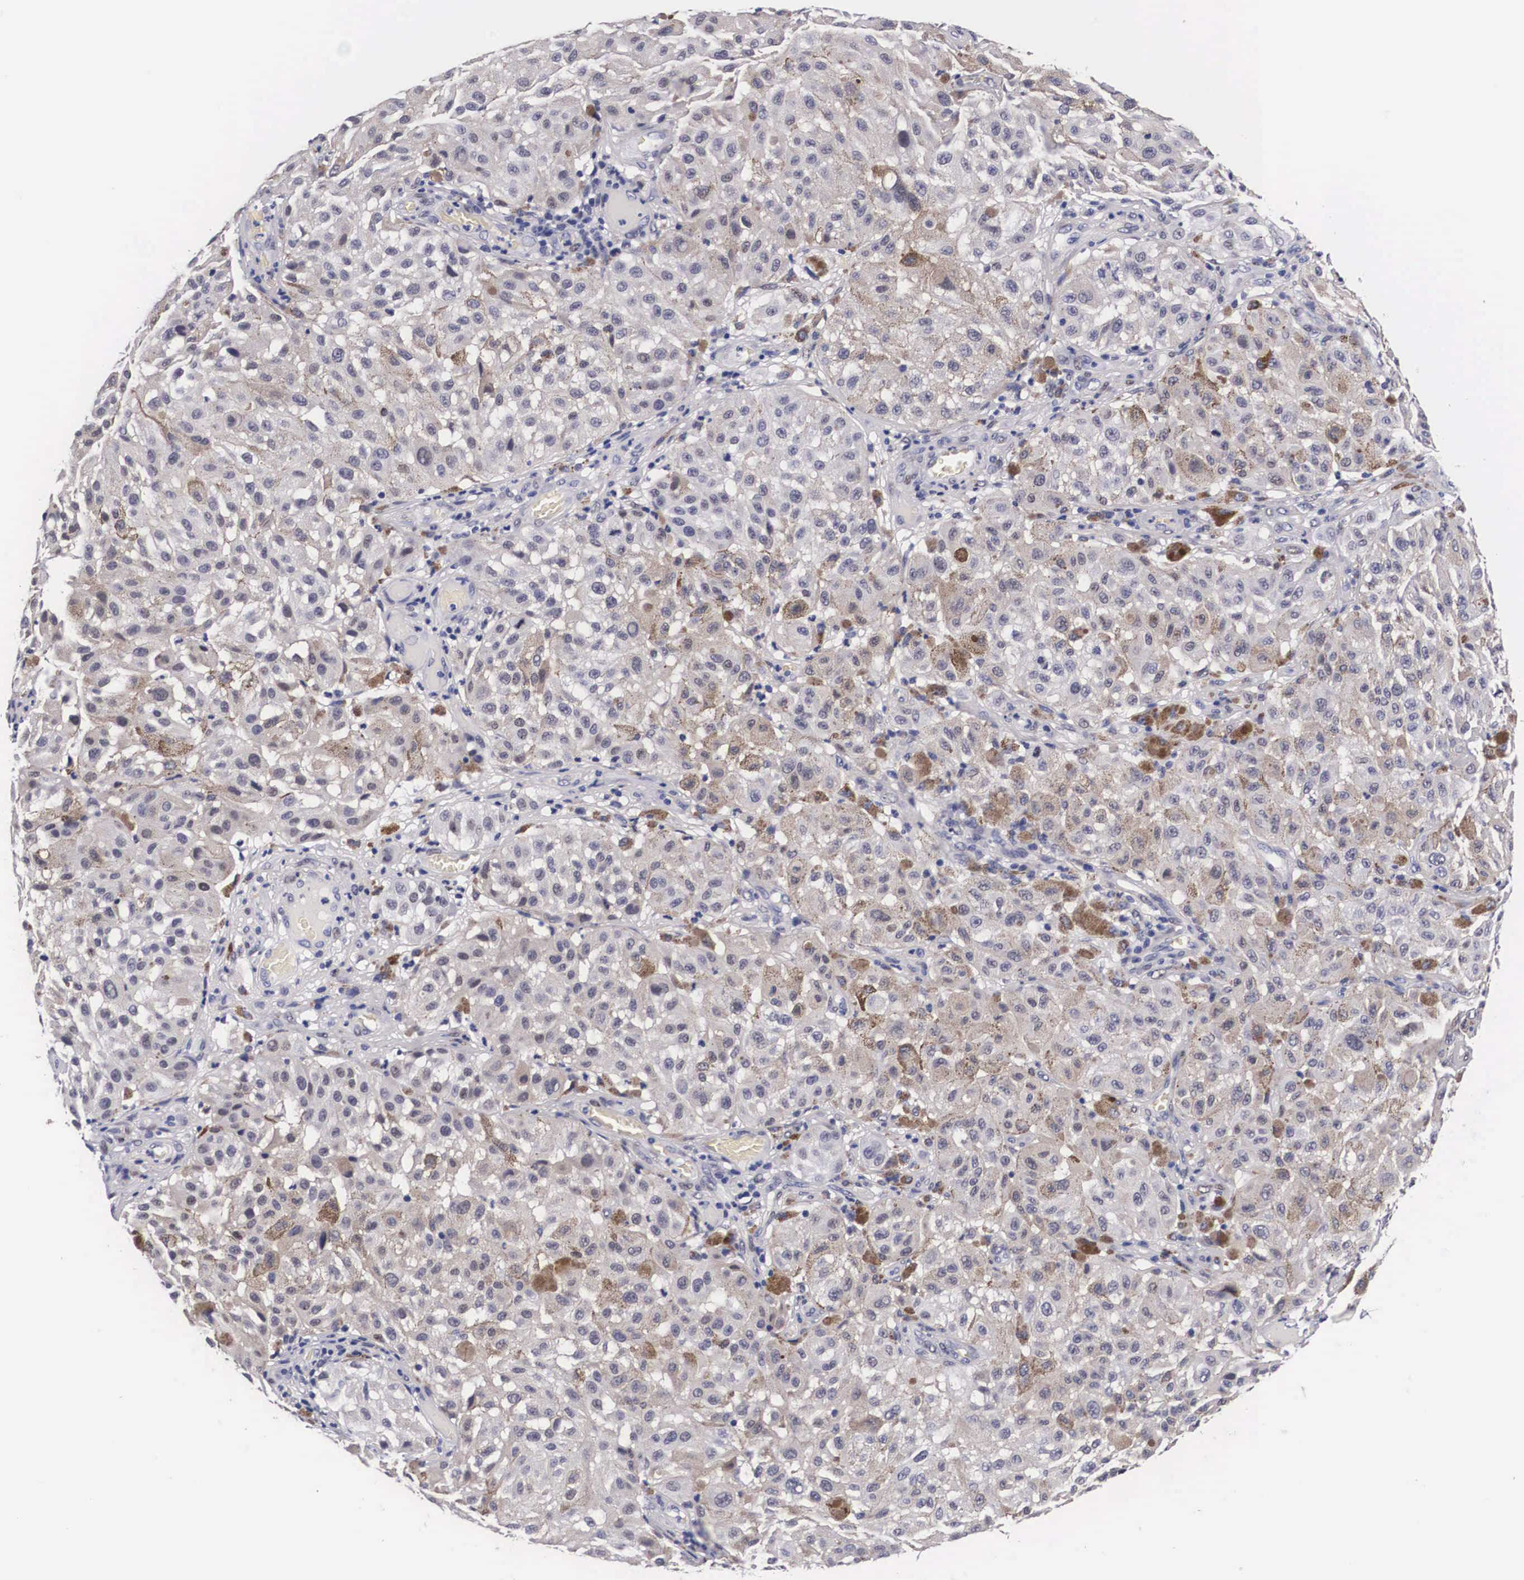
{"staining": {"intensity": "weak", "quantity": "<25%", "location": "nuclear"}, "tissue": "melanoma", "cell_type": "Tumor cells", "image_type": "cancer", "snomed": [{"axis": "morphology", "description": "Malignant melanoma, NOS"}, {"axis": "topography", "description": "Skin"}], "caption": "The image exhibits no significant expression in tumor cells of melanoma.", "gene": "KHDRBS3", "patient": {"sex": "female", "age": 64}}